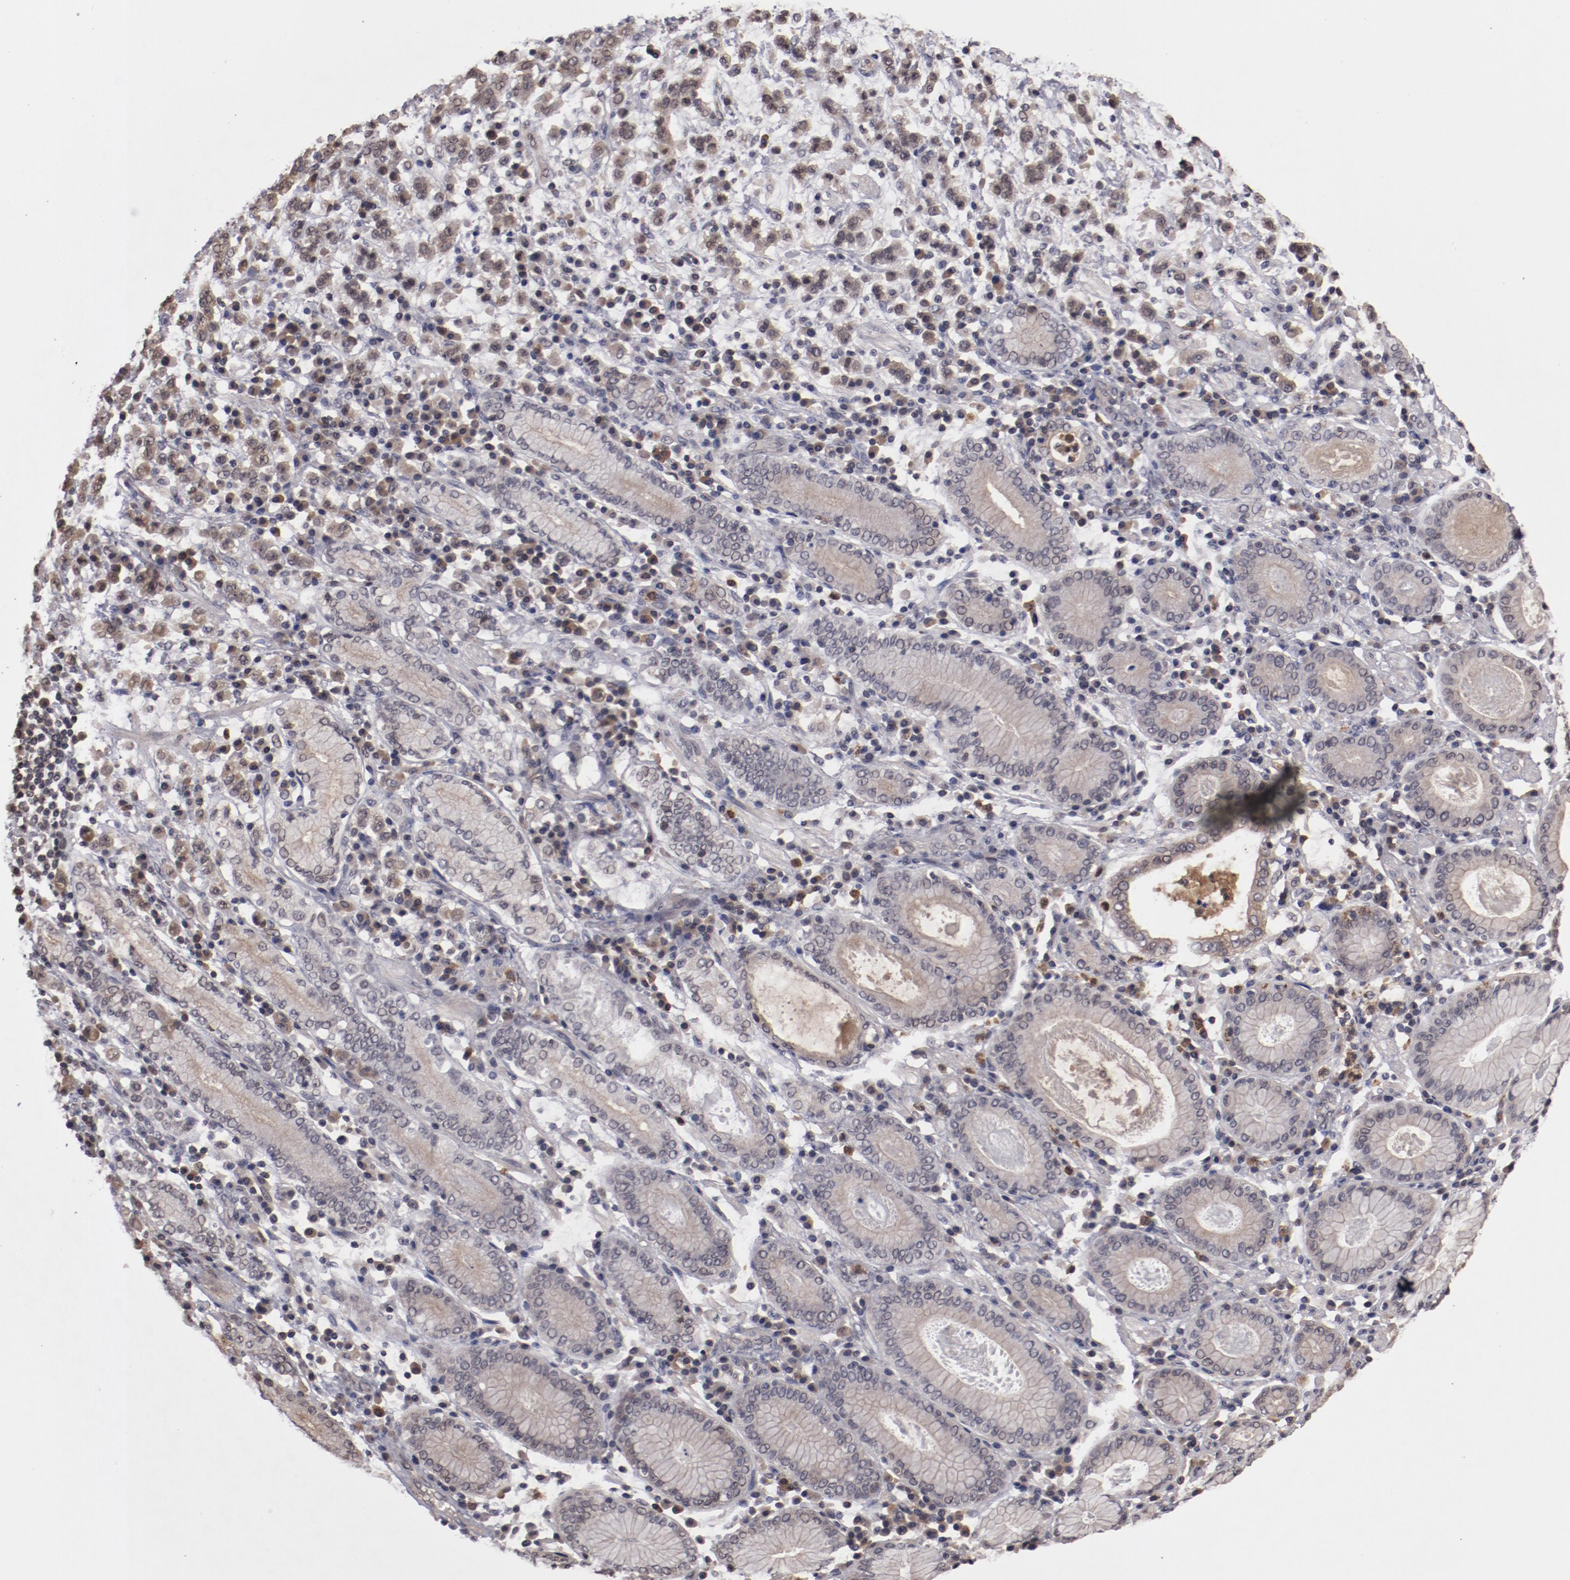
{"staining": {"intensity": "weak", "quantity": ">75%", "location": "cytoplasmic/membranous"}, "tissue": "stomach cancer", "cell_type": "Tumor cells", "image_type": "cancer", "snomed": [{"axis": "morphology", "description": "Adenocarcinoma, NOS"}, {"axis": "topography", "description": "Stomach, lower"}], "caption": "Stomach cancer (adenocarcinoma) stained with immunohistochemistry displays weak cytoplasmic/membranous staining in approximately >75% of tumor cells.", "gene": "SERPINA7", "patient": {"sex": "male", "age": 88}}